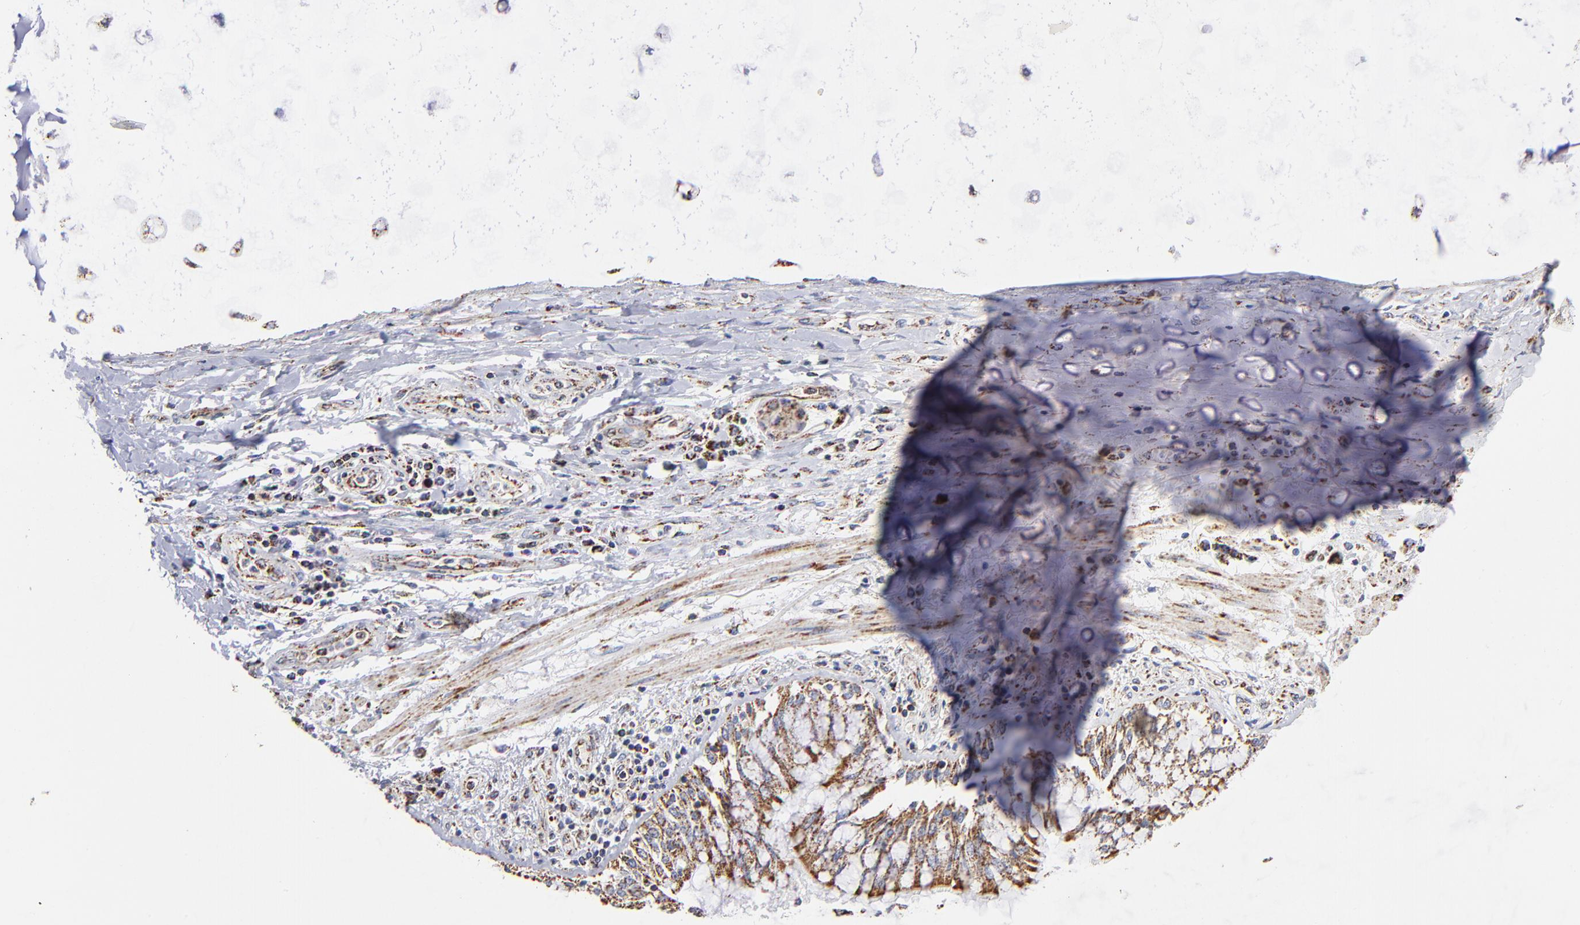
{"staining": {"intensity": "moderate", "quantity": ">75%", "location": "cytoplasmic/membranous"}, "tissue": "adipose tissue", "cell_type": "Adipocytes", "image_type": "normal", "snomed": [{"axis": "morphology", "description": "Normal tissue, NOS"}, {"axis": "morphology", "description": "Adenocarcinoma, NOS"}, {"axis": "topography", "description": "Cartilage tissue"}, {"axis": "topography", "description": "Lung"}], "caption": "Approximately >75% of adipocytes in benign human adipose tissue demonstrate moderate cytoplasmic/membranous protein positivity as visualized by brown immunohistochemical staining.", "gene": "PHB1", "patient": {"sex": "female", "age": 67}}